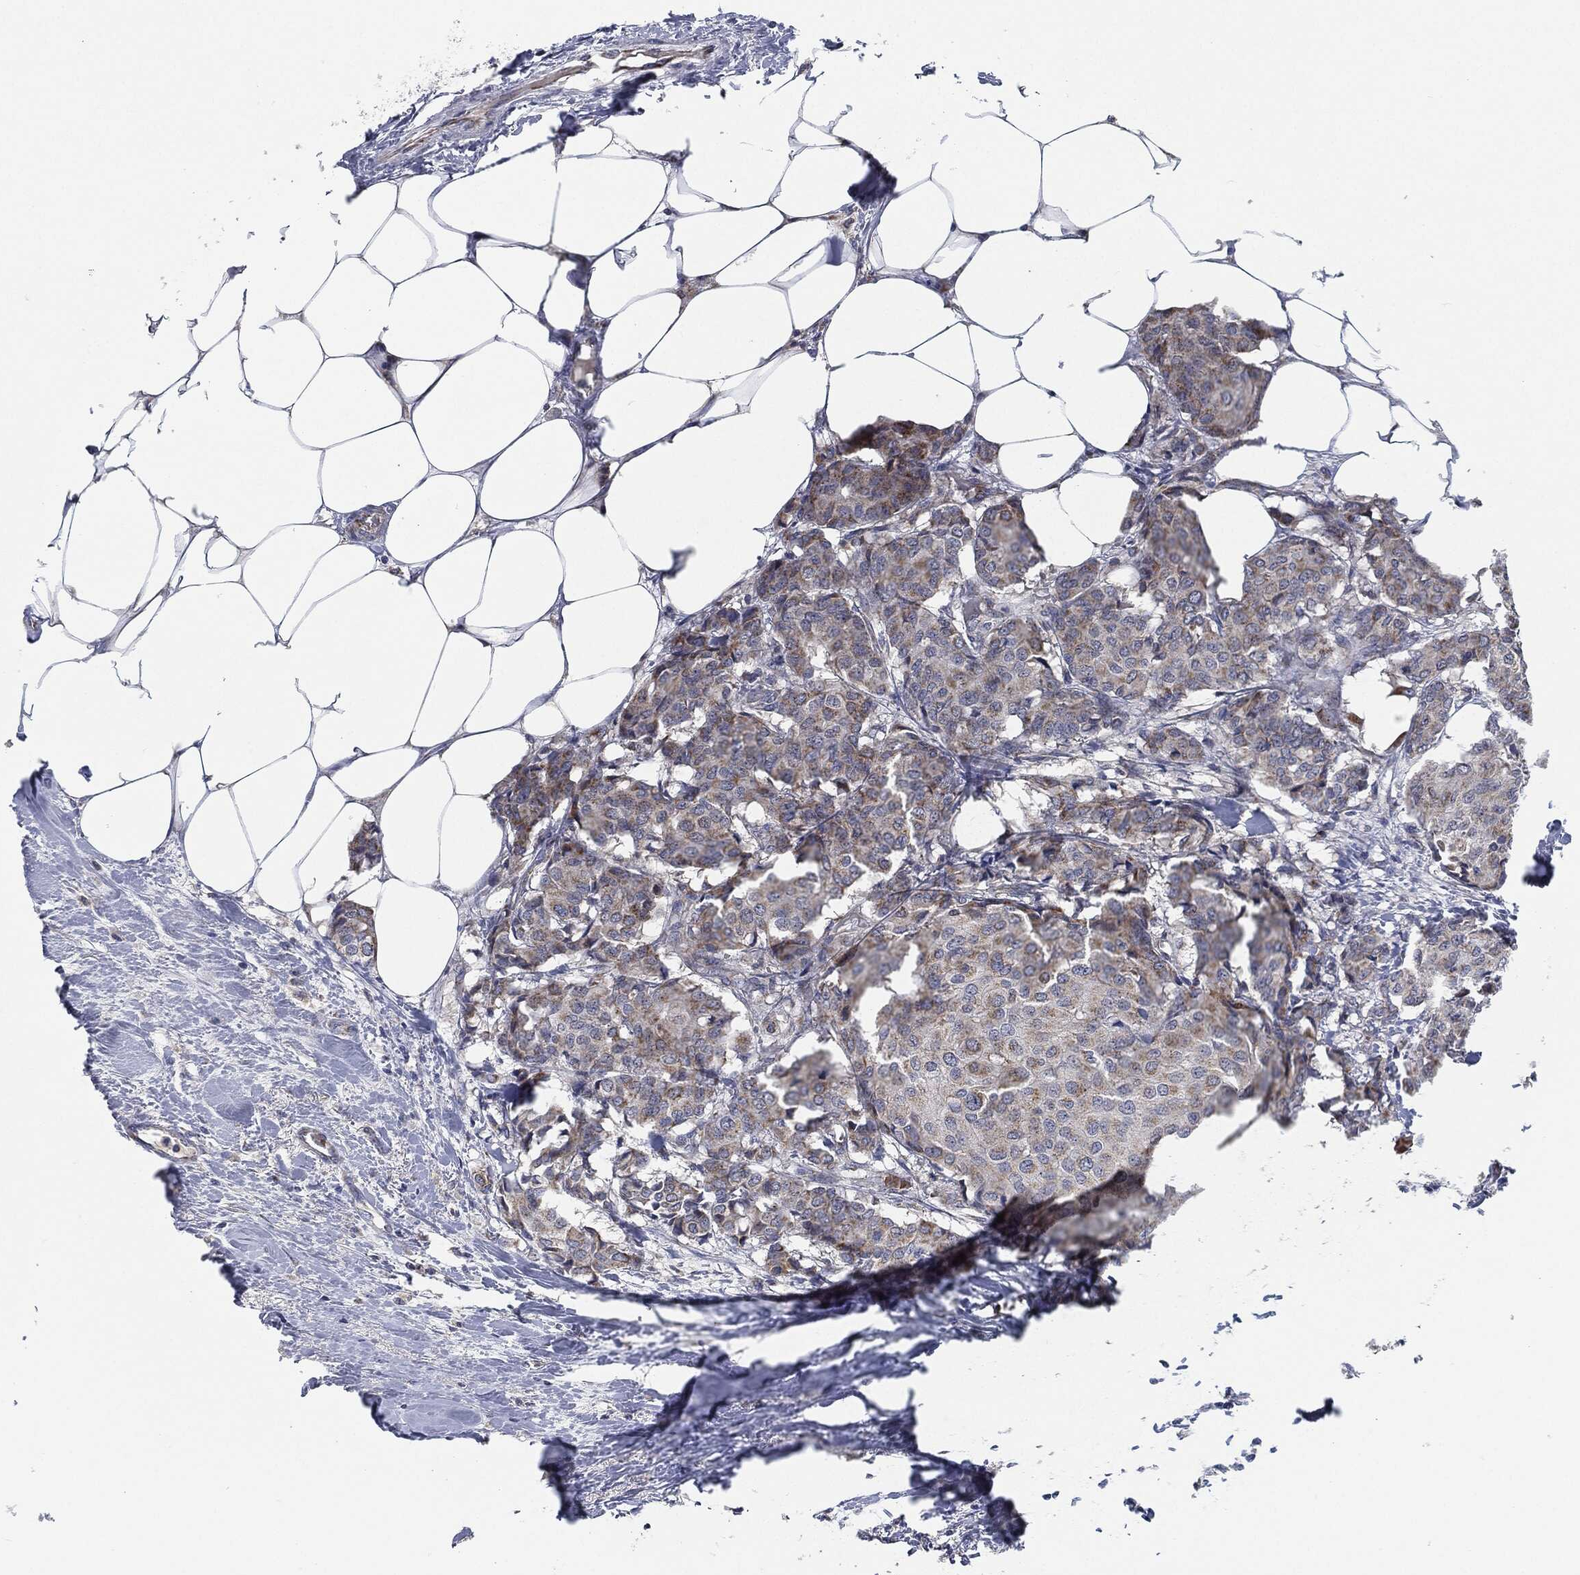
{"staining": {"intensity": "moderate", "quantity": "<25%", "location": "cytoplasmic/membranous"}, "tissue": "breast cancer", "cell_type": "Tumor cells", "image_type": "cancer", "snomed": [{"axis": "morphology", "description": "Duct carcinoma"}, {"axis": "topography", "description": "Breast"}], "caption": "Tumor cells demonstrate moderate cytoplasmic/membranous staining in about <25% of cells in breast infiltrating ductal carcinoma.", "gene": "SIGLEC9", "patient": {"sex": "female", "age": 75}}